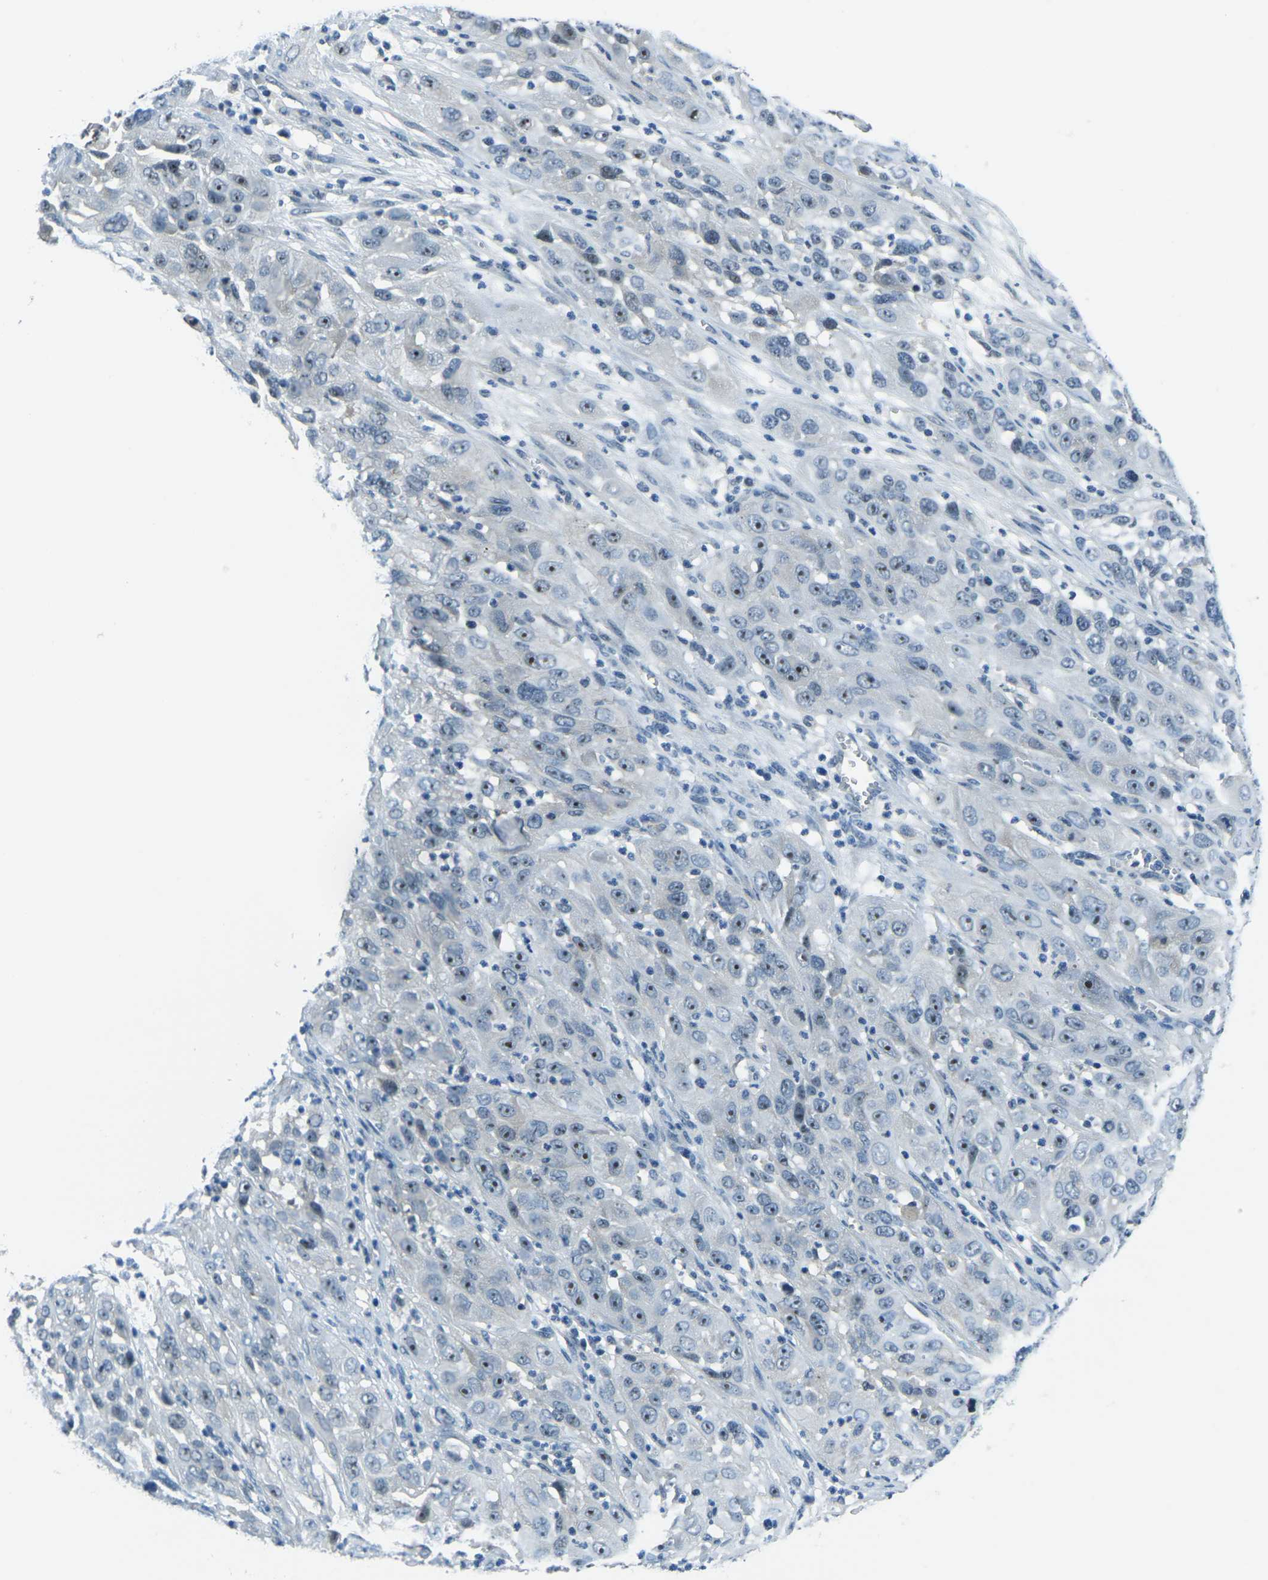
{"staining": {"intensity": "moderate", "quantity": "25%-75%", "location": "nuclear"}, "tissue": "cervical cancer", "cell_type": "Tumor cells", "image_type": "cancer", "snomed": [{"axis": "morphology", "description": "Squamous cell carcinoma, NOS"}, {"axis": "topography", "description": "Cervix"}], "caption": "The micrograph reveals a brown stain indicating the presence of a protein in the nuclear of tumor cells in squamous cell carcinoma (cervical).", "gene": "RRP1", "patient": {"sex": "female", "age": 32}}